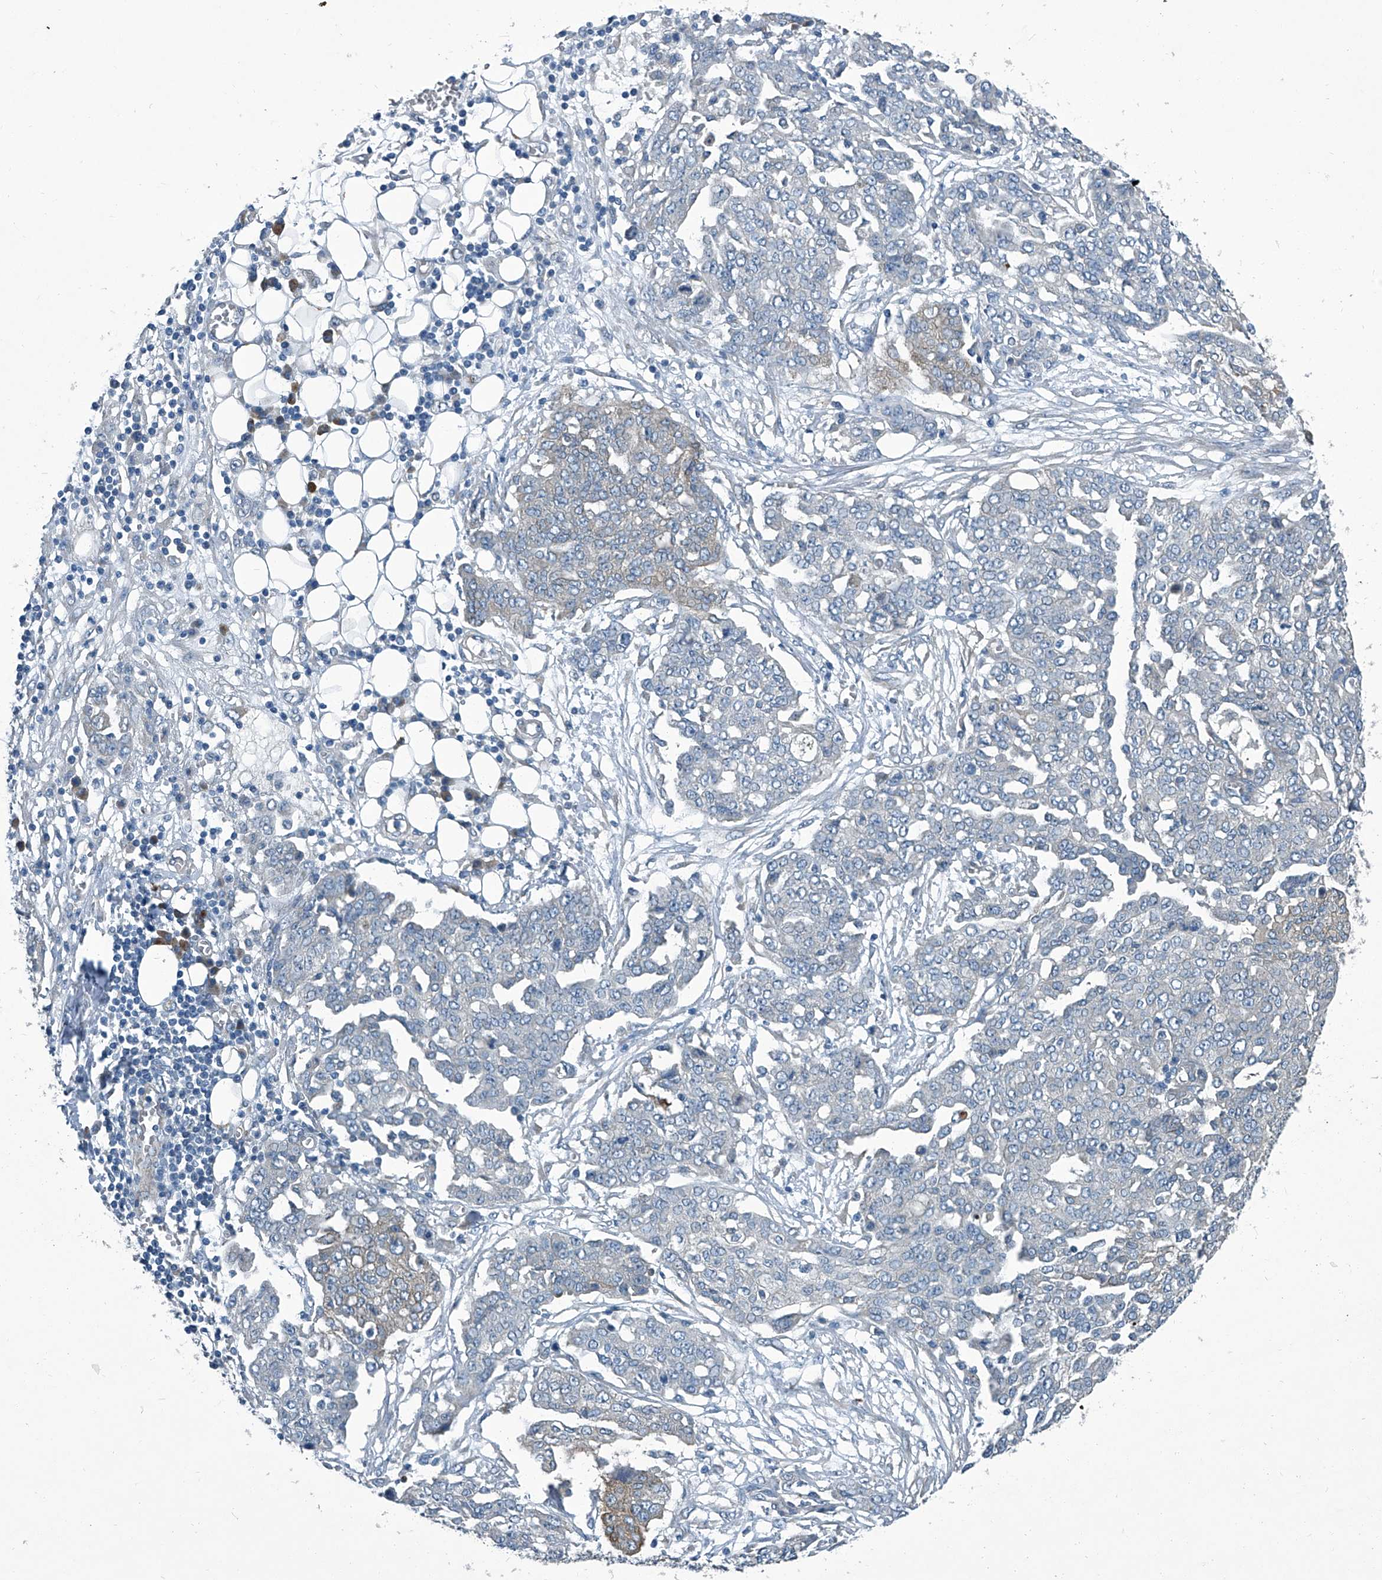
{"staining": {"intensity": "weak", "quantity": "<25%", "location": "cytoplasmic/membranous"}, "tissue": "ovarian cancer", "cell_type": "Tumor cells", "image_type": "cancer", "snomed": [{"axis": "morphology", "description": "Cystadenocarcinoma, serous, NOS"}, {"axis": "topography", "description": "Soft tissue"}, {"axis": "topography", "description": "Ovary"}], "caption": "This is an immunohistochemistry (IHC) histopathology image of ovarian cancer (serous cystadenocarcinoma). There is no positivity in tumor cells.", "gene": "SLC26A11", "patient": {"sex": "female", "age": 57}}